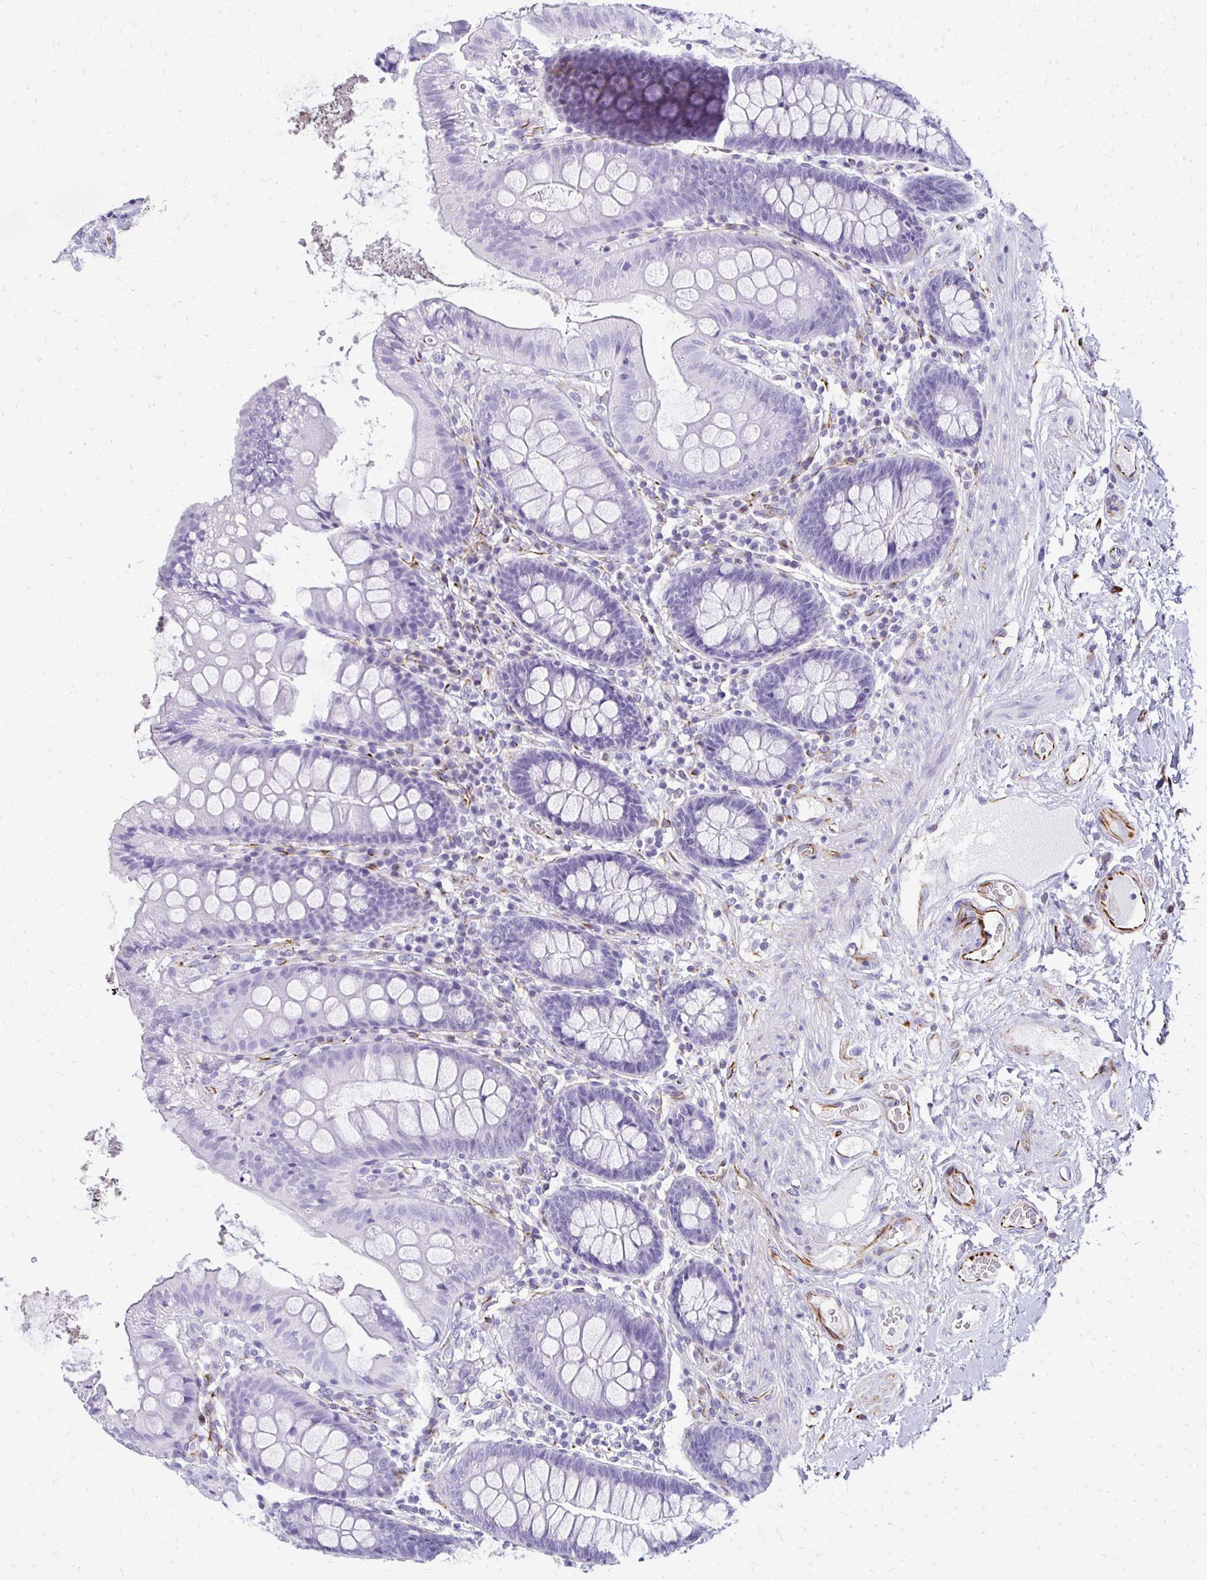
{"staining": {"intensity": "strong", "quantity": "25%-75%", "location": "cytoplasmic/membranous"}, "tissue": "colon", "cell_type": "Endothelial cells", "image_type": "normal", "snomed": [{"axis": "morphology", "description": "Normal tissue, NOS"}, {"axis": "topography", "description": "Colon"}], "caption": "Endothelial cells display high levels of strong cytoplasmic/membranous positivity in approximately 25%-75% of cells in benign colon.", "gene": "TMEM54", "patient": {"sex": "male", "age": 84}}